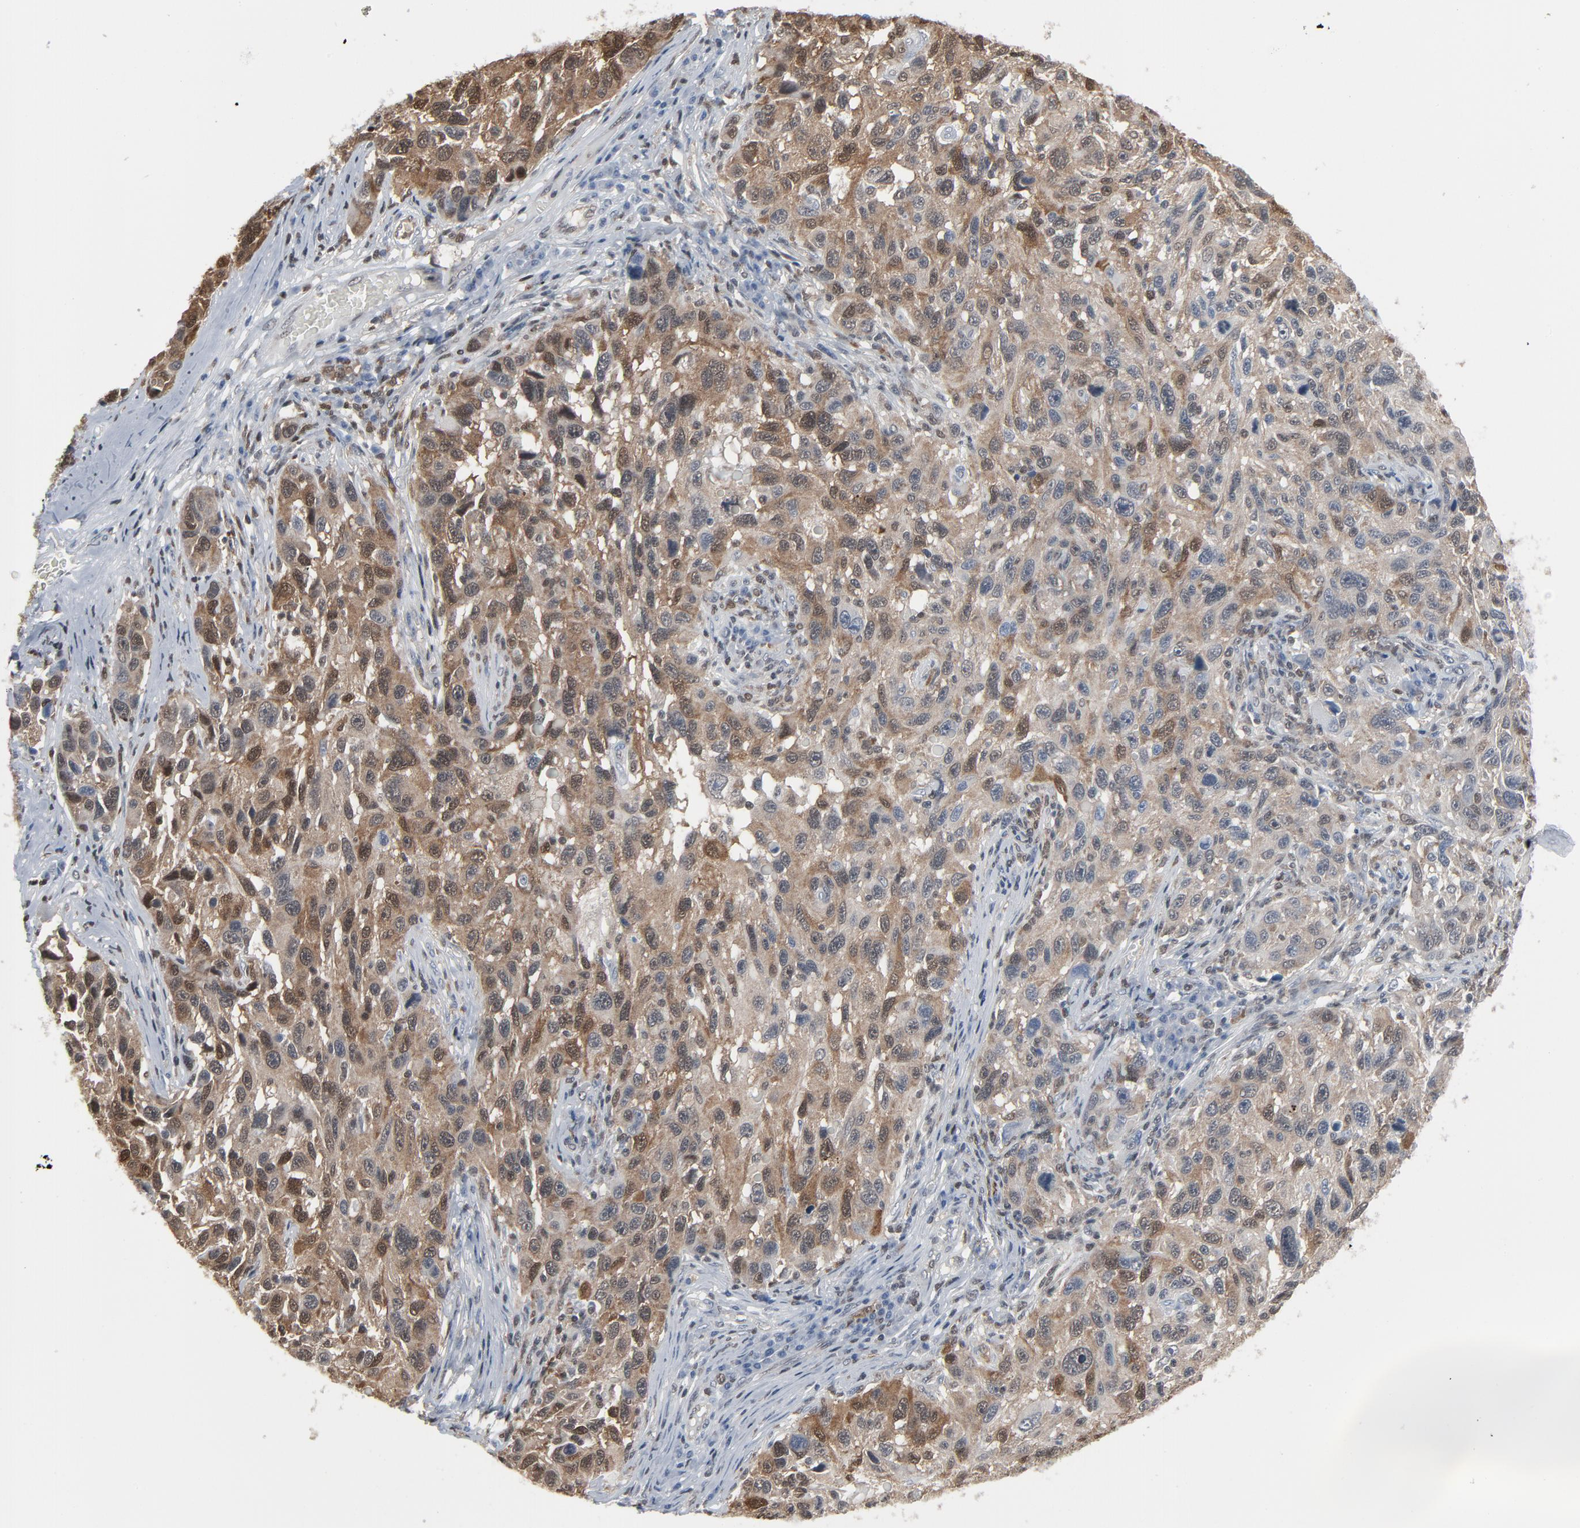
{"staining": {"intensity": "strong", "quantity": ">75%", "location": "cytoplasmic/membranous"}, "tissue": "melanoma", "cell_type": "Tumor cells", "image_type": "cancer", "snomed": [{"axis": "morphology", "description": "Malignant melanoma, NOS"}, {"axis": "topography", "description": "Skin"}], "caption": "Immunohistochemical staining of melanoma shows high levels of strong cytoplasmic/membranous protein positivity in about >75% of tumor cells.", "gene": "STAT5A", "patient": {"sex": "male", "age": 53}}